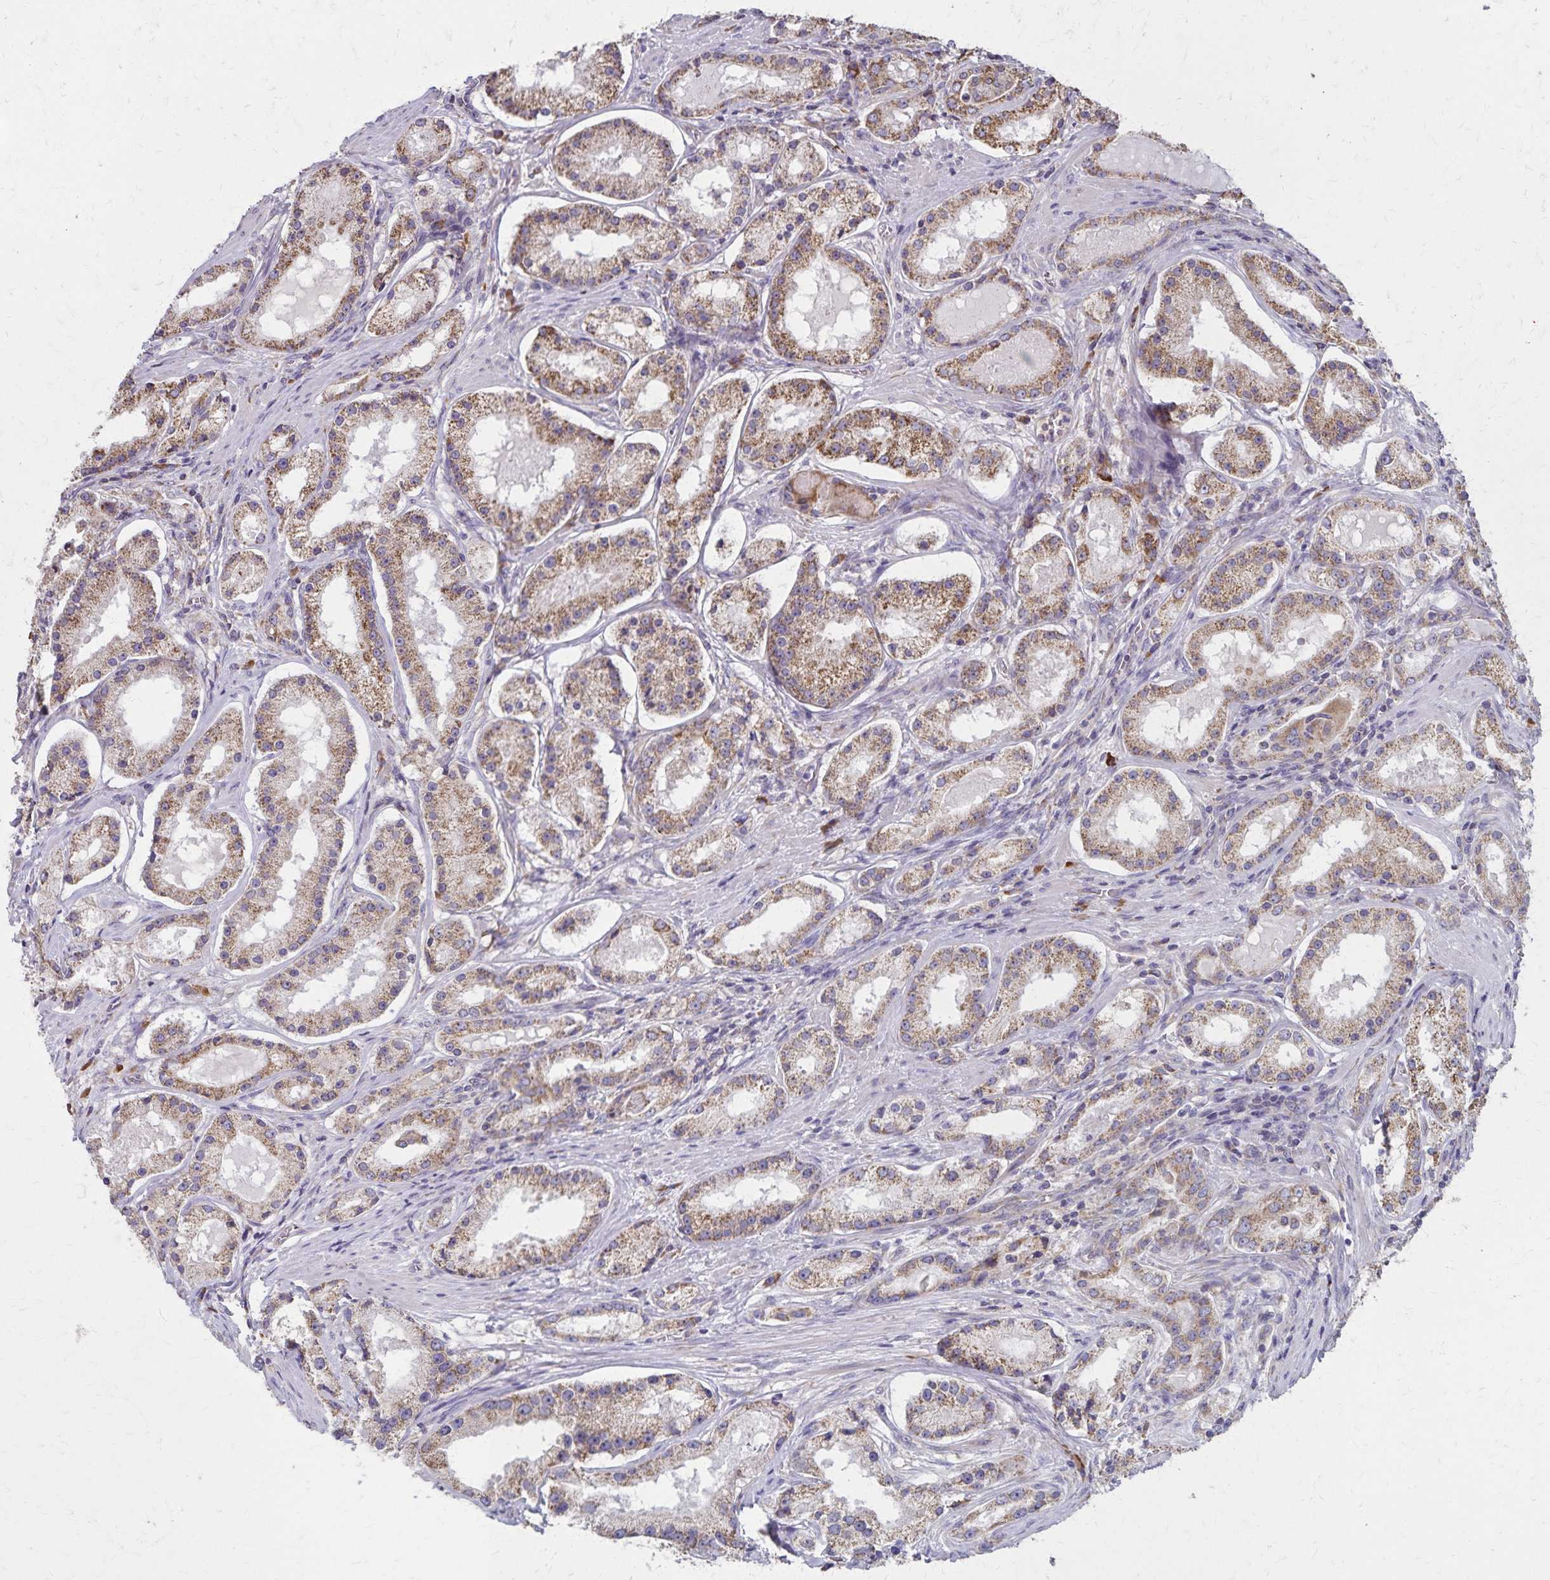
{"staining": {"intensity": "moderate", "quantity": ">75%", "location": "cytoplasmic/membranous"}, "tissue": "prostate cancer", "cell_type": "Tumor cells", "image_type": "cancer", "snomed": [{"axis": "morphology", "description": "Adenocarcinoma, Low grade"}, {"axis": "topography", "description": "Prostate"}], "caption": "Protein staining of prostate low-grade adenocarcinoma tissue demonstrates moderate cytoplasmic/membranous positivity in approximately >75% of tumor cells.", "gene": "RNF10", "patient": {"sex": "male", "age": 57}}